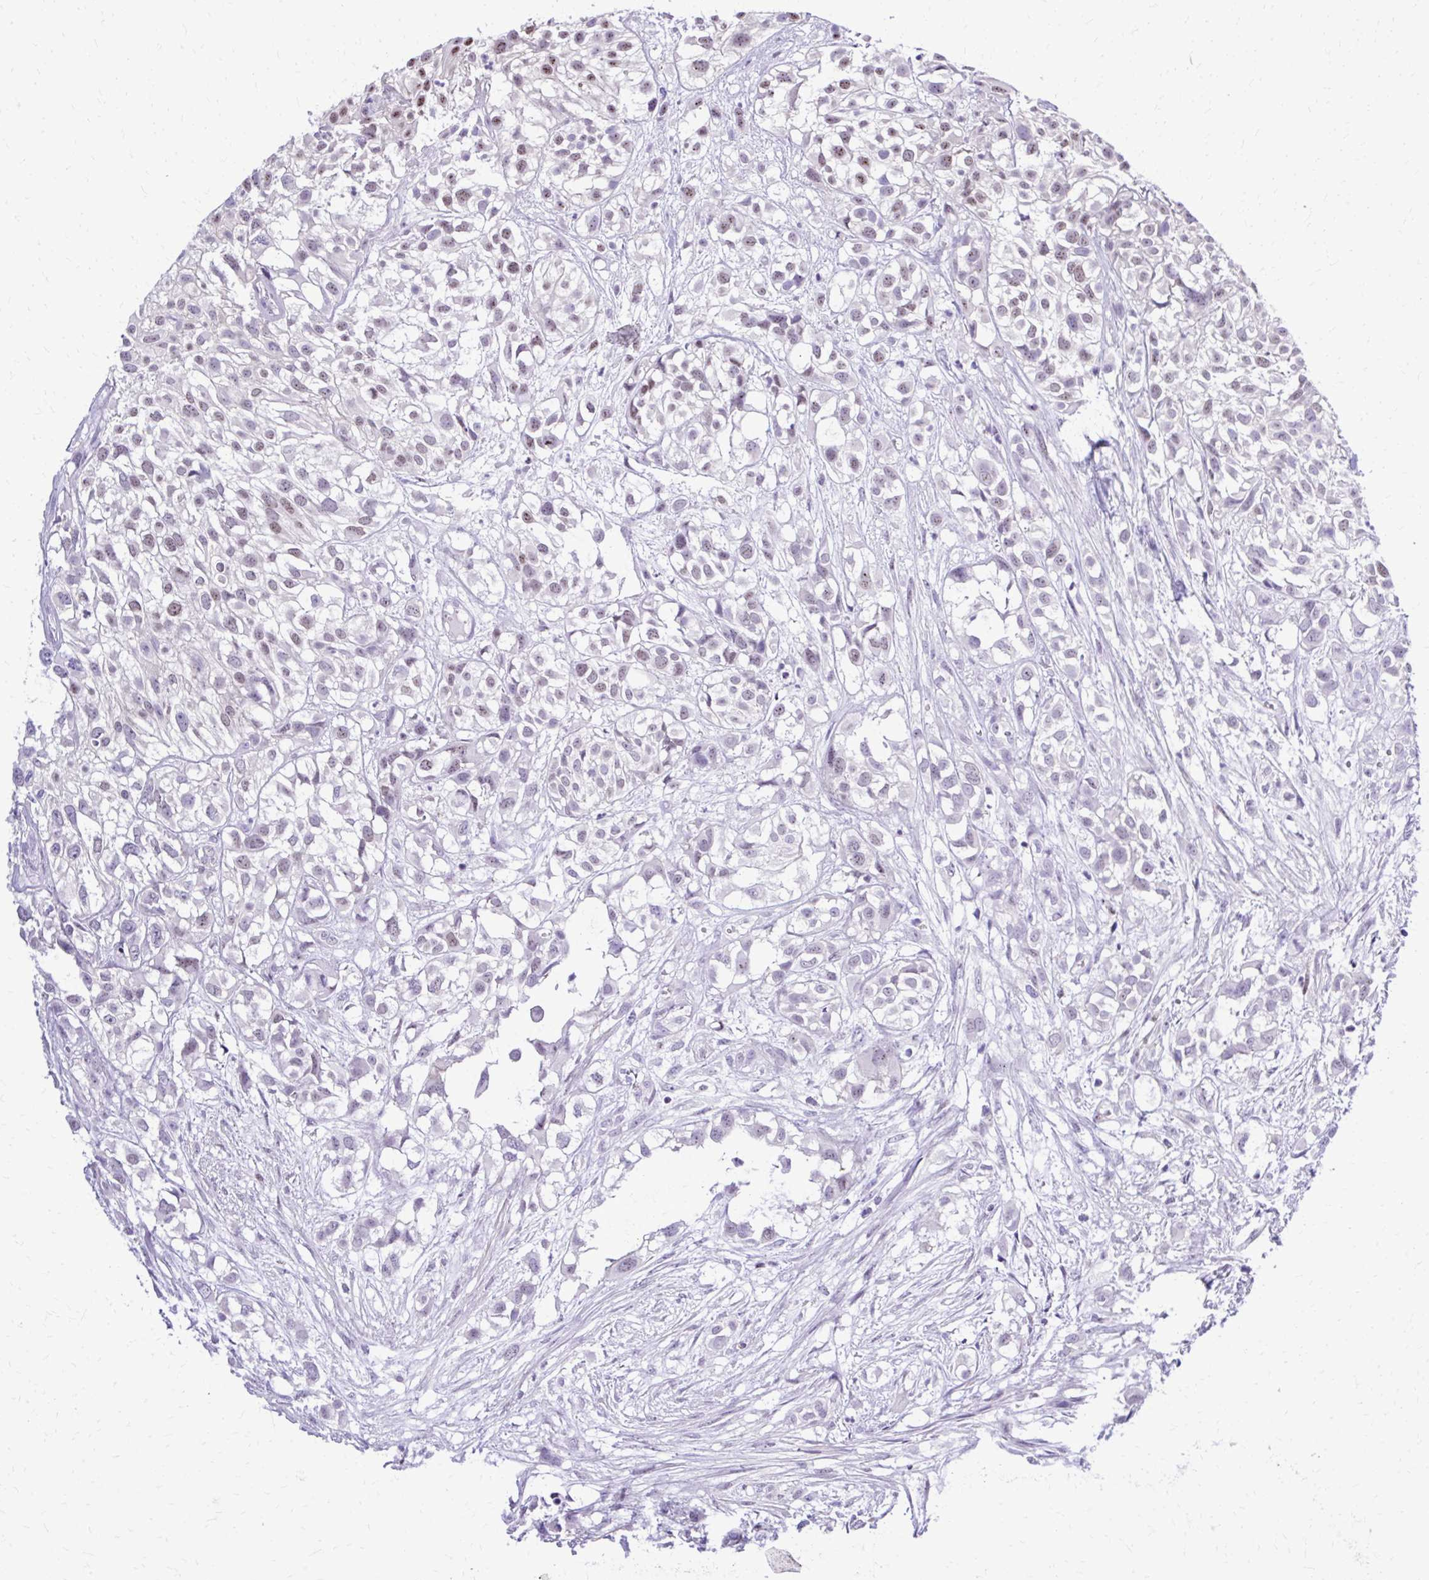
{"staining": {"intensity": "weak", "quantity": "<25%", "location": "nuclear"}, "tissue": "urothelial cancer", "cell_type": "Tumor cells", "image_type": "cancer", "snomed": [{"axis": "morphology", "description": "Urothelial carcinoma, High grade"}, {"axis": "topography", "description": "Urinary bladder"}], "caption": "Tumor cells are negative for protein expression in human urothelial carcinoma (high-grade).", "gene": "RASL11B", "patient": {"sex": "male", "age": 56}}